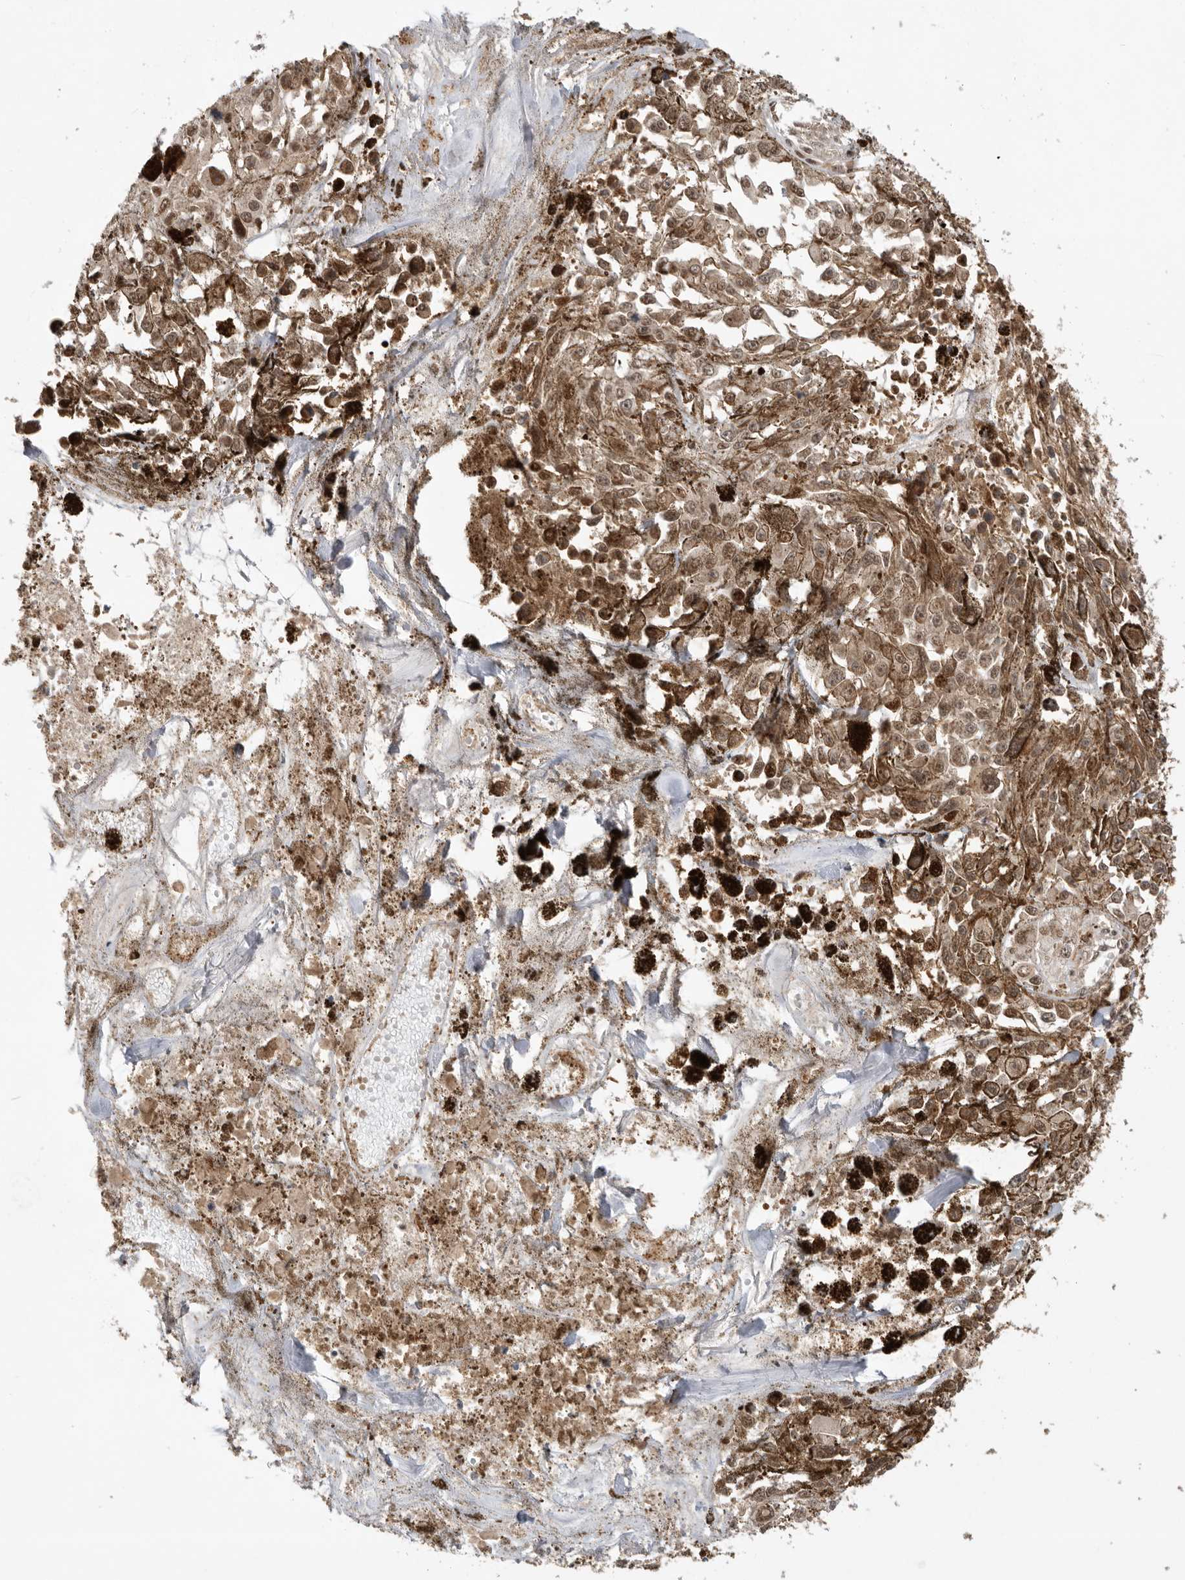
{"staining": {"intensity": "moderate", "quantity": ">75%", "location": "cytoplasmic/membranous,nuclear"}, "tissue": "melanoma", "cell_type": "Tumor cells", "image_type": "cancer", "snomed": [{"axis": "morphology", "description": "Malignant melanoma, Metastatic site"}, {"axis": "topography", "description": "Lymph node"}], "caption": "A histopathology image showing moderate cytoplasmic/membranous and nuclear staining in approximately >75% of tumor cells in melanoma, as visualized by brown immunohistochemical staining.", "gene": "ADPRS", "patient": {"sex": "male", "age": 59}}